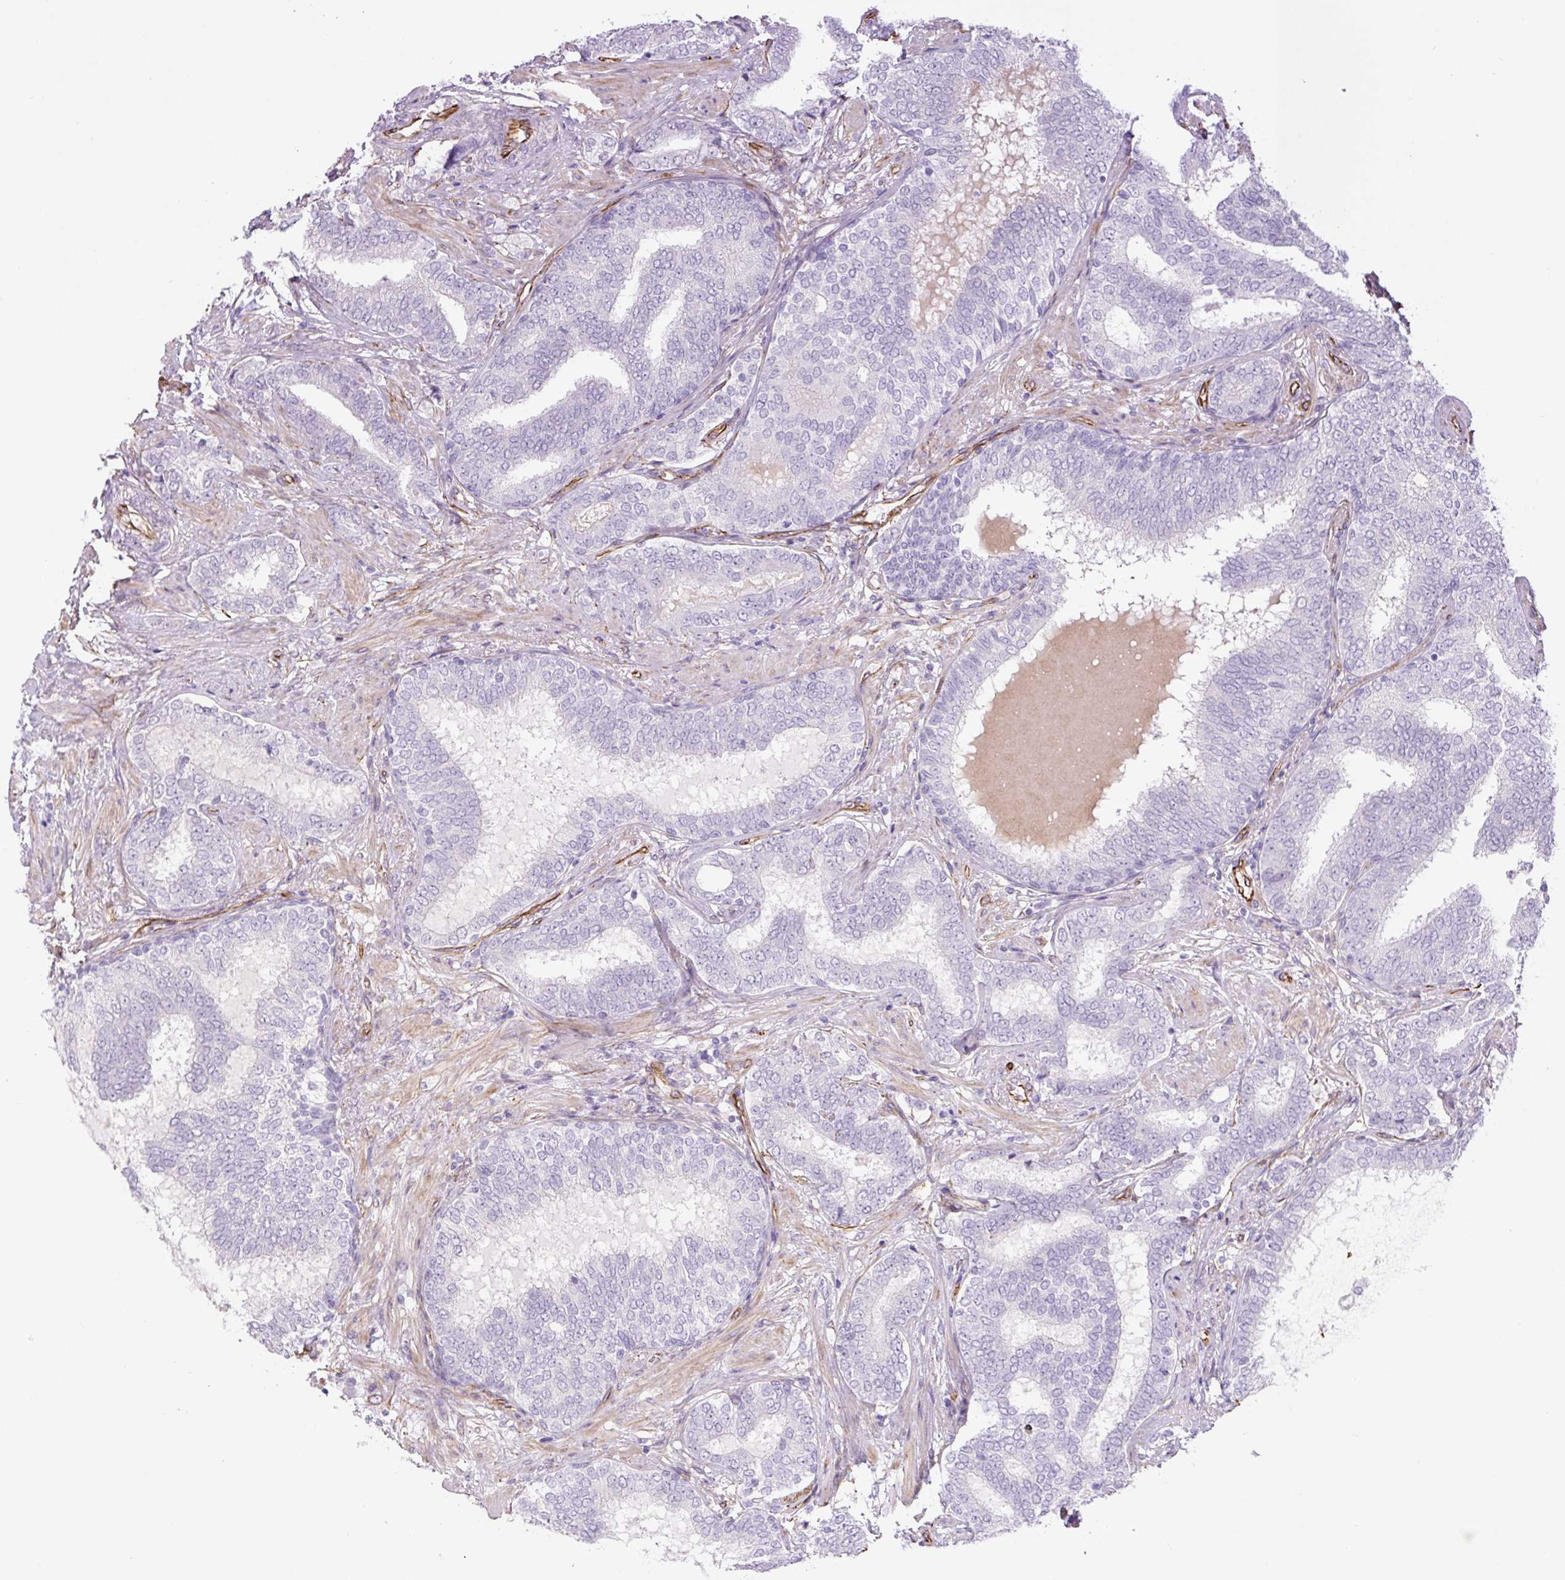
{"staining": {"intensity": "negative", "quantity": "none", "location": "none"}, "tissue": "prostate cancer", "cell_type": "Tumor cells", "image_type": "cancer", "snomed": [{"axis": "morphology", "description": "Adenocarcinoma, High grade"}, {"axis": "topography", "description": "Prostate"}], "caption": "Histopathology image shows no protein staining in tumor cells of prostate adenocarcinoma (high-grade) tissue. (DAB (3,3'-diaminobenzidine) immunohistochemistry, high magnification).", "gene": "NES", "patient": {"sex": "male", "age": 72}}